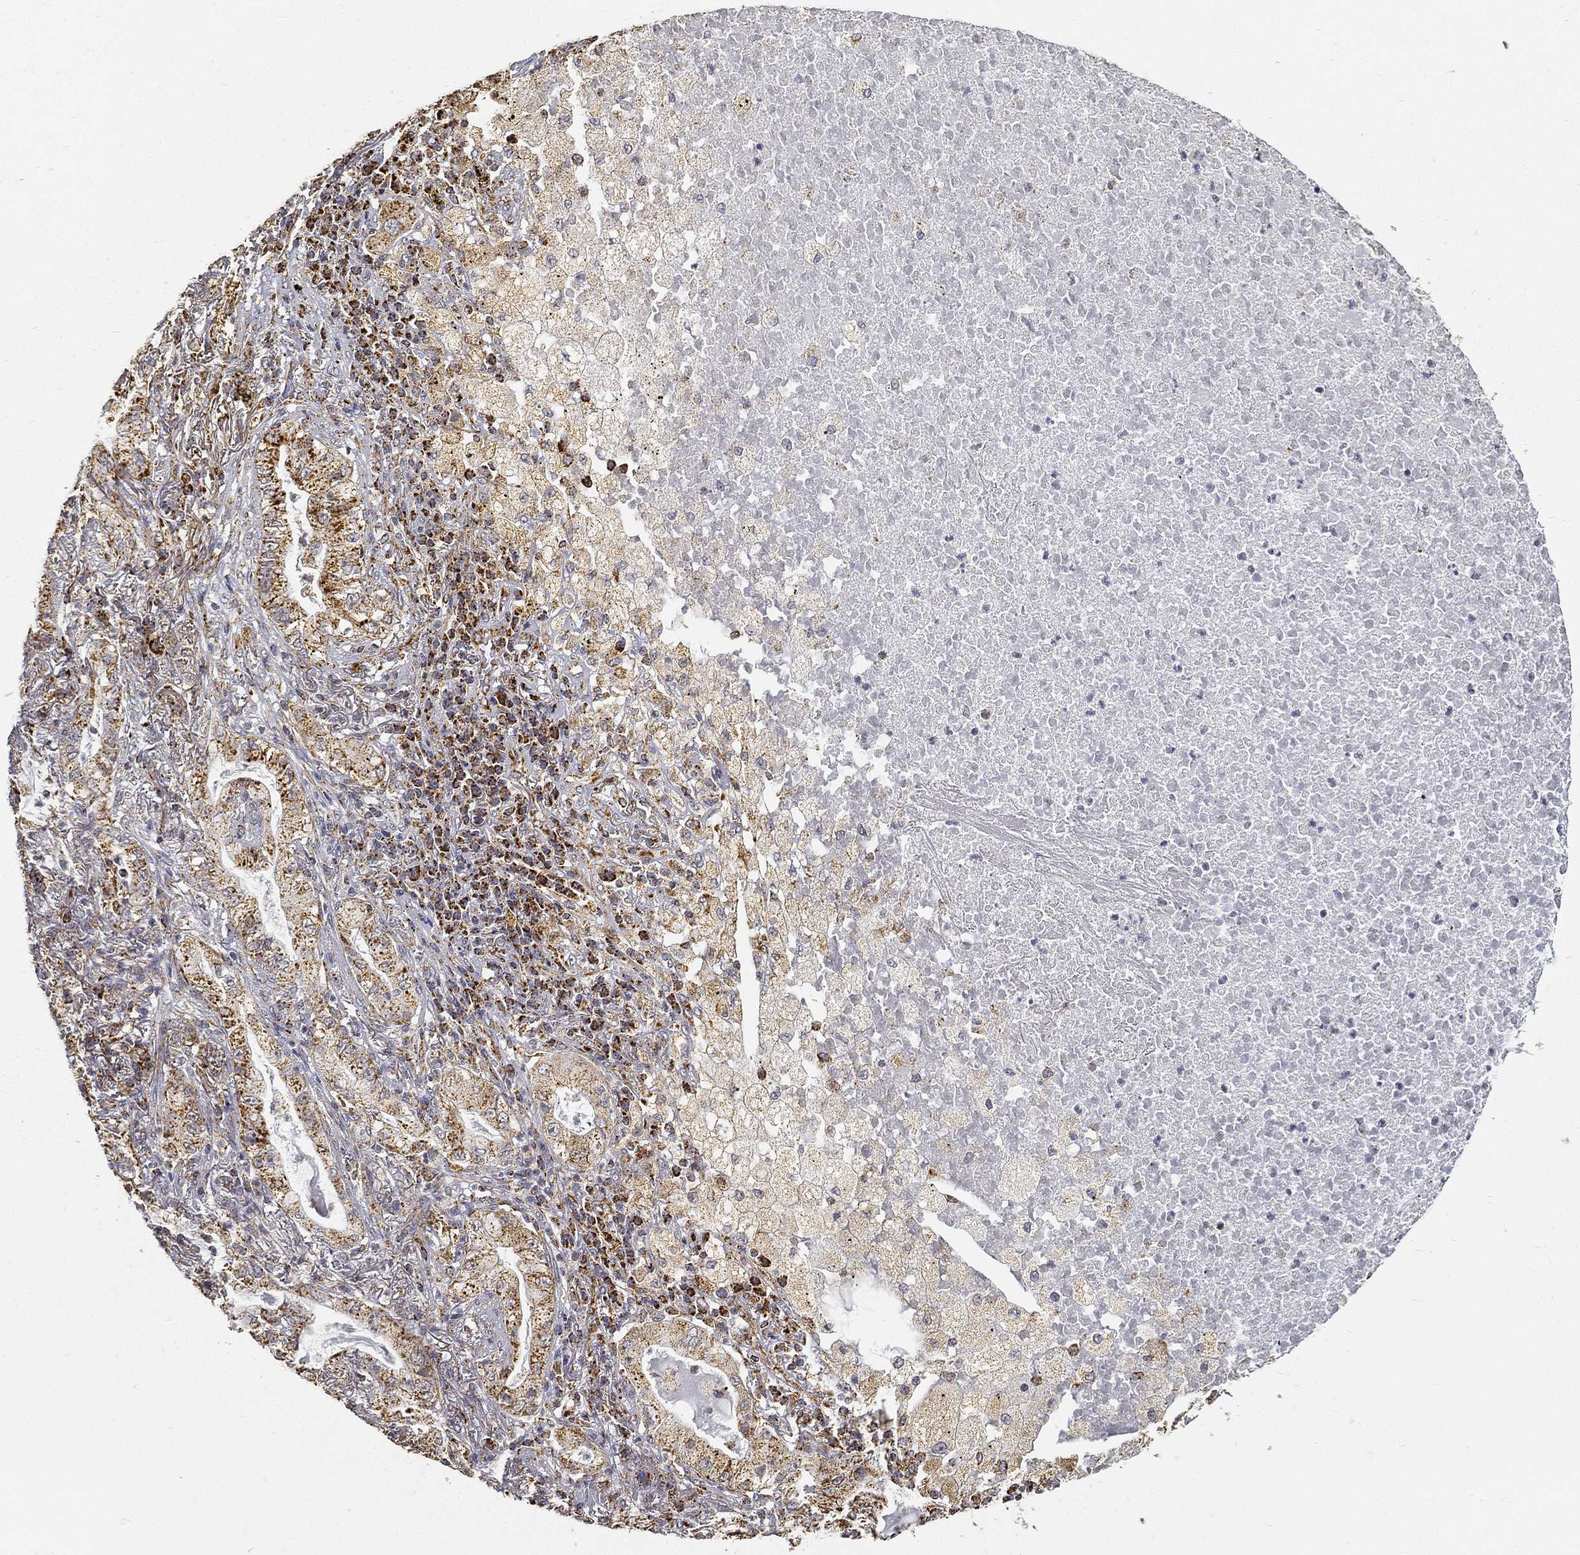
{"staining": {"intensity": "moderate", "quantity": ">75%", "location": "cytoplasmic/membranous"}, "tissue": "lung cancer", "cell_type": "Tumor cells", "image_type": "cancer", "snomed": [{"axis": "morphology", "description": "Adenocarcinoma, NOS"}, {"axis": "topography", "description": "Lung"}], "caption": "Tumor cells display moderate cytoplasmic/membranous positivity in about >75% of cells in adenocarcinoma (lung). (Stains: DAB in brown, nuclei in blue, Microscopy: brightfield microscopy at high magnification).", "gene": "NDUFAB1", "patient": {"sex": "female", "age": 73}}